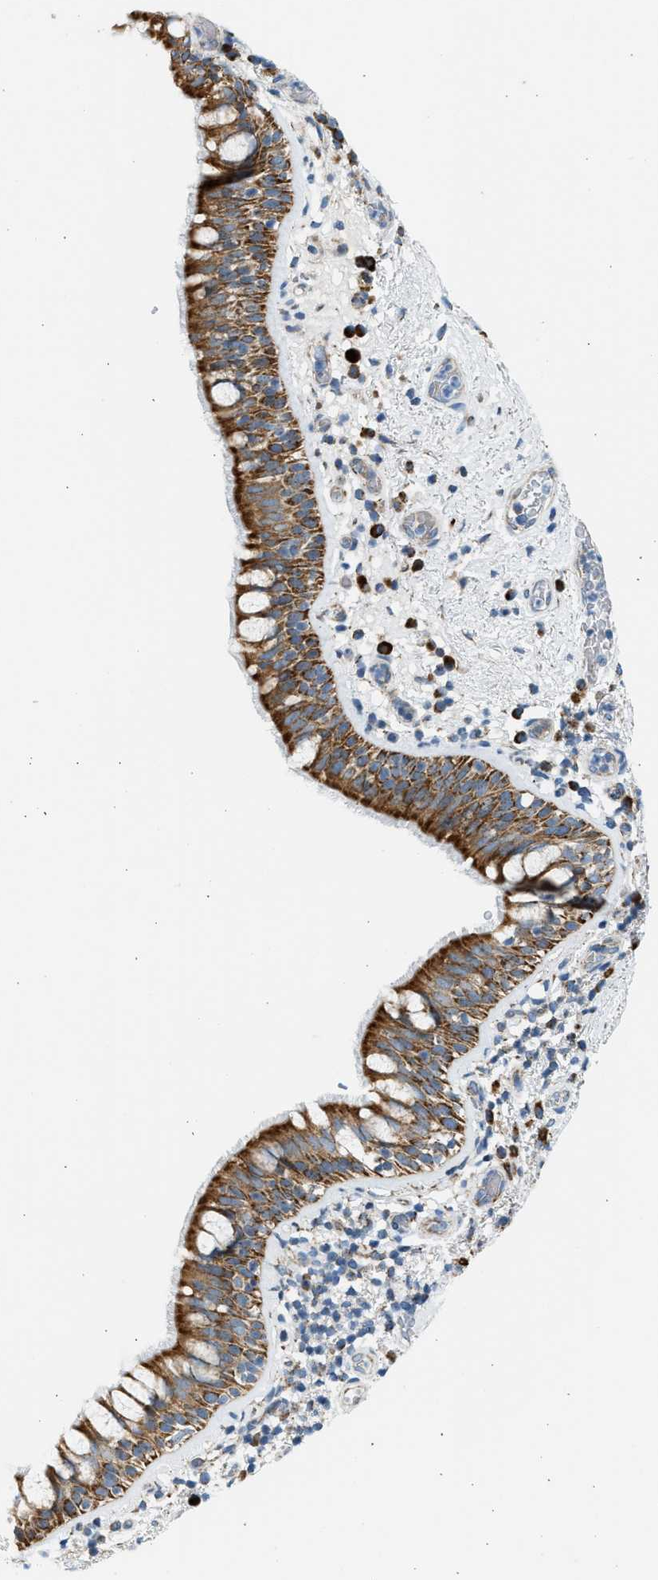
{"staining": {"intensity": "strong", "quantity": ">75%", "location": "cytoplasmic/membranous"}, "tissue": "bronchus", "cell_type": "Respiratory epithelial cells", "image_type": "normal", "snomed": [{"axis": "morphology", "description": "Normal tissue, NOS"}, {"axis": "morphology", "description": "Inflammation, NOS"}, {"axis": "topography", "description": "Cartilage tissue"}, {"axis": "topography", "description": "Bronchus"}], "caption": "DAB (3,3'-diaminobenzidine) immunohistochemical staining of unremarkable human bronchus shows strong cytoplasmic/membranous protein expression in approximately >75% of respiratory epithelial cells.", "gene": "KCNMB3", "patient": {"sex": "male", "age": 77}}